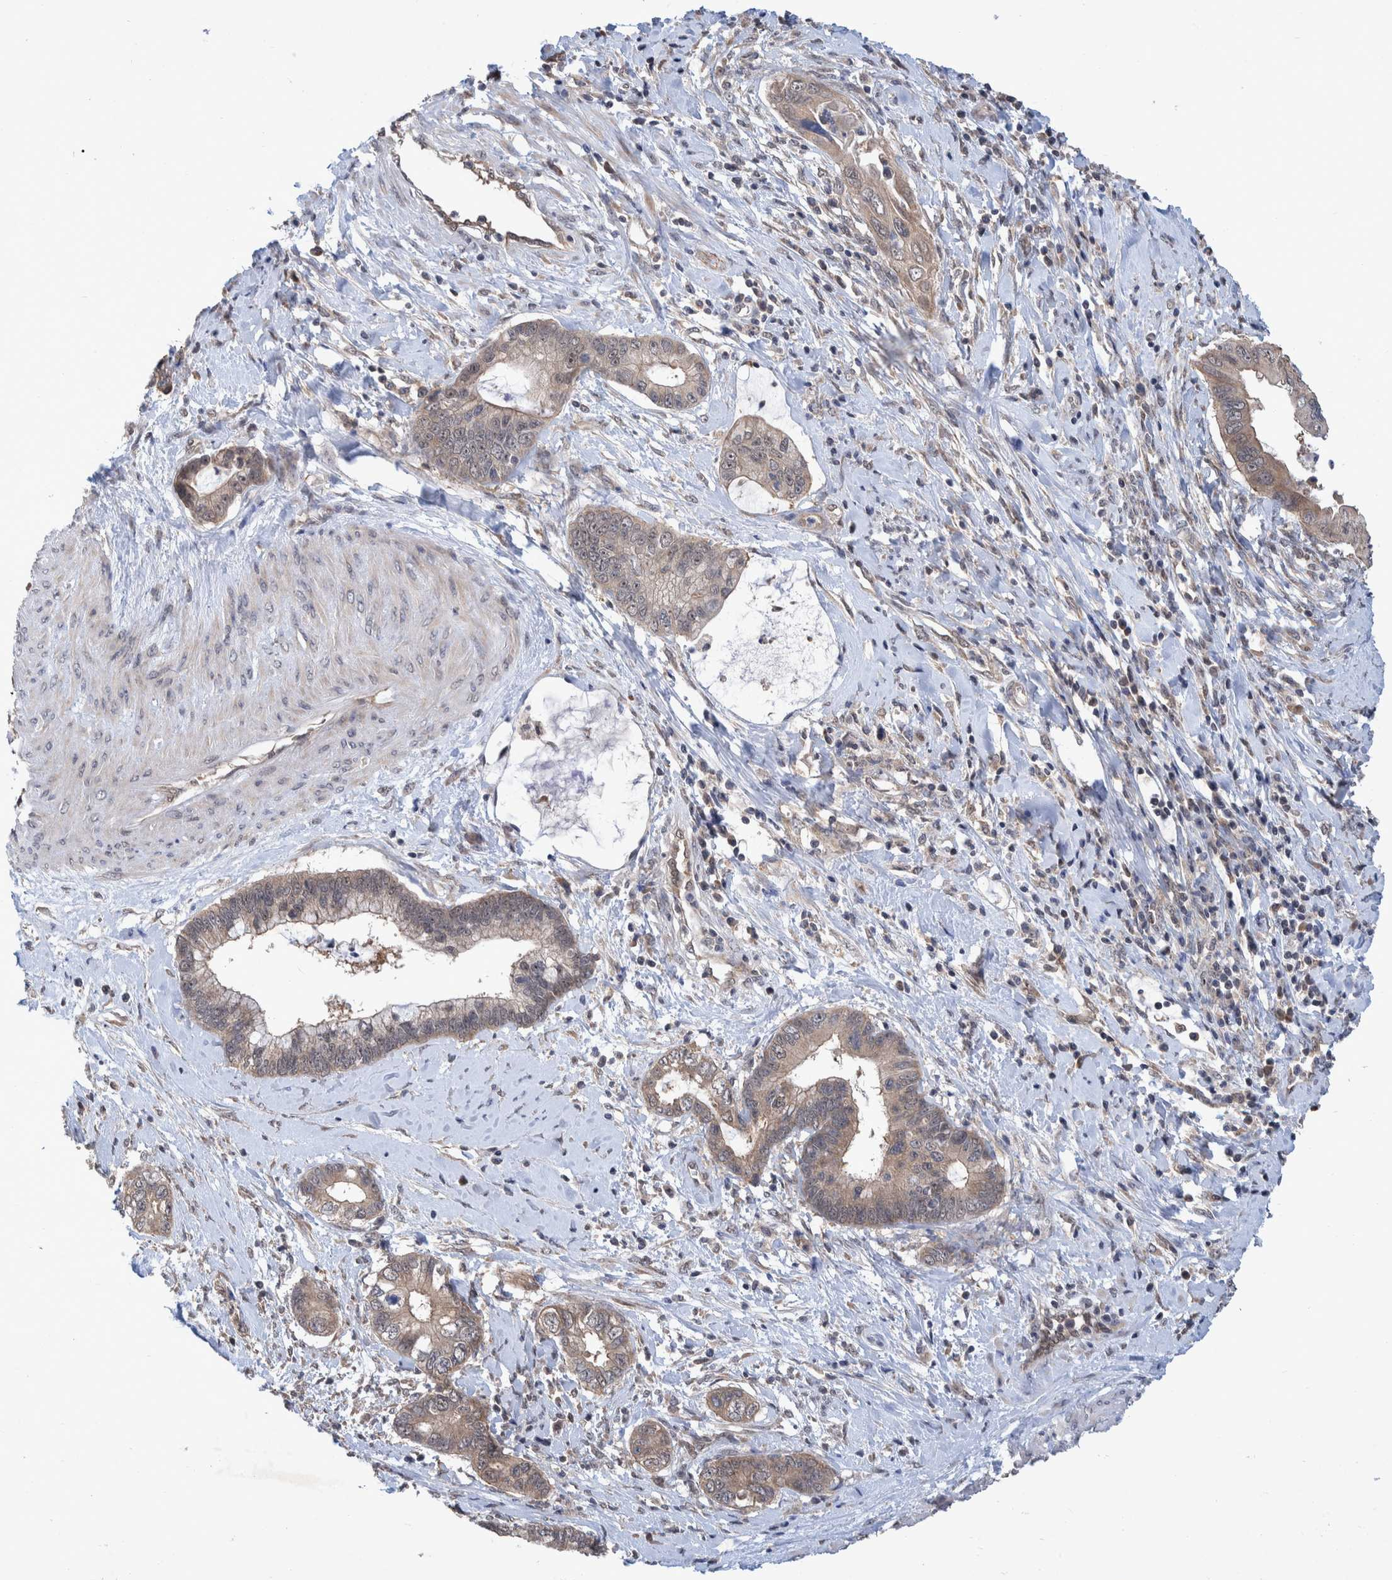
{"staining": {"intensity": "weak", "quantity": ">75%", "location": "cytoplasmic/membranous"}, "tissue": "cervical cancer", "cell_type": "Tumor cells", "image_type": "cancer", "snomed": [{"axis": "morphology", "description": "Adenocarcinoma, NOS"}, {"axis": "topography", "description": "Cervix"}], "caption": "Cervical adenocarcinoma tissue displays weak cytoplasmic/membranous staining in about >75% of tumor cells", "gene": "PLPBP", "patient": {"sex": "female", "age": 44}}